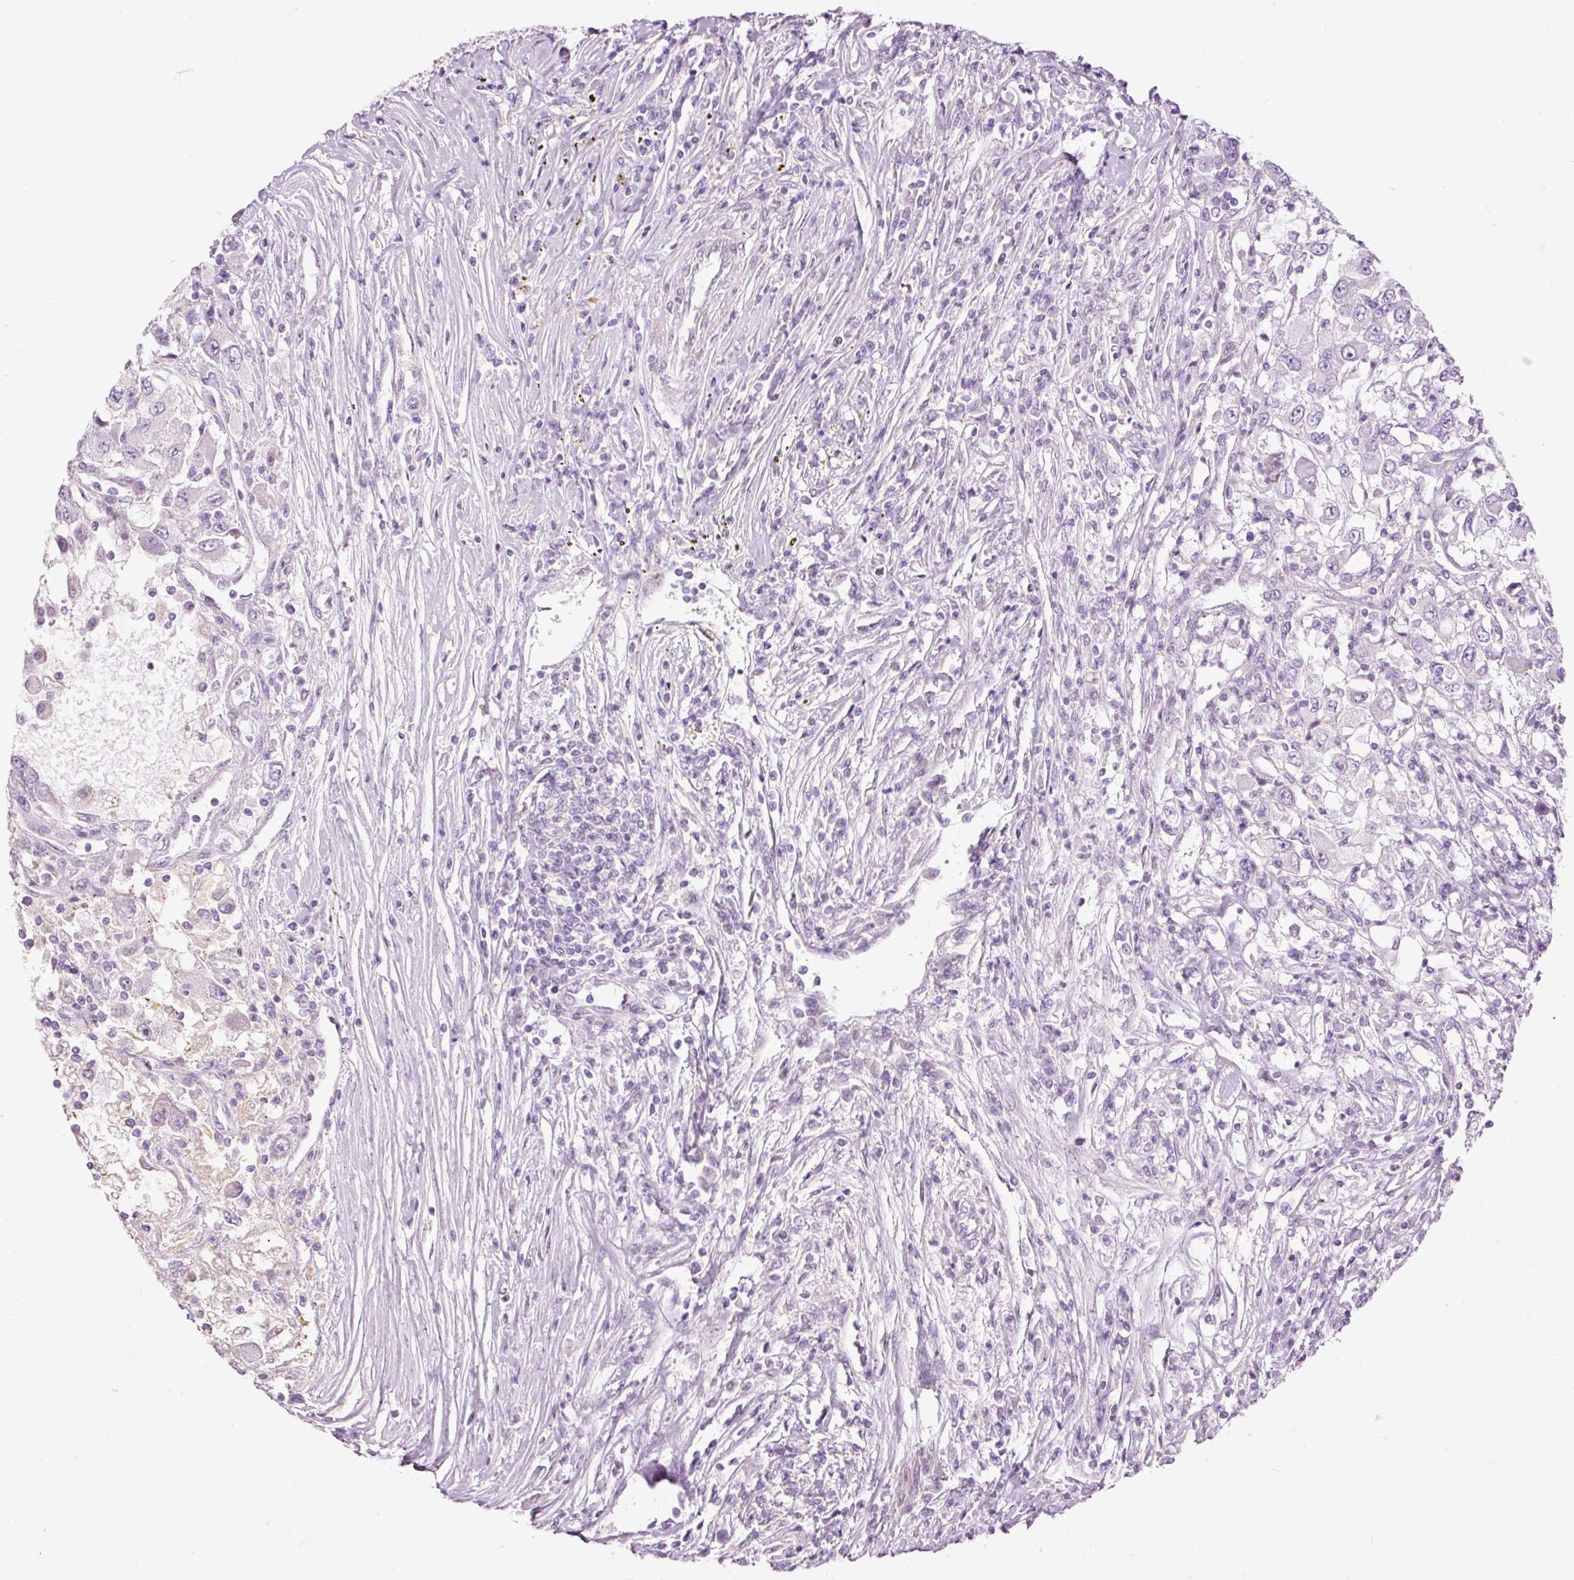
{"staining": {"intensity": "negative", "quantity": "none", "location": "none"}, "tissue": "renal cancer", "cell_type": "Tumor cells", "image_type": "cancer", "snomed": [{"axis": "morphology", "description": "Adenocarcinoma, NOS"}, {"axis": "topography", "description": "Kidney"}], "caption": "Renal cancer was stained to show a protein in brown. There is no significant expression in tumor cells.", "gene": "FCRL4", "patient": {"sex": "female", "age": 67}}